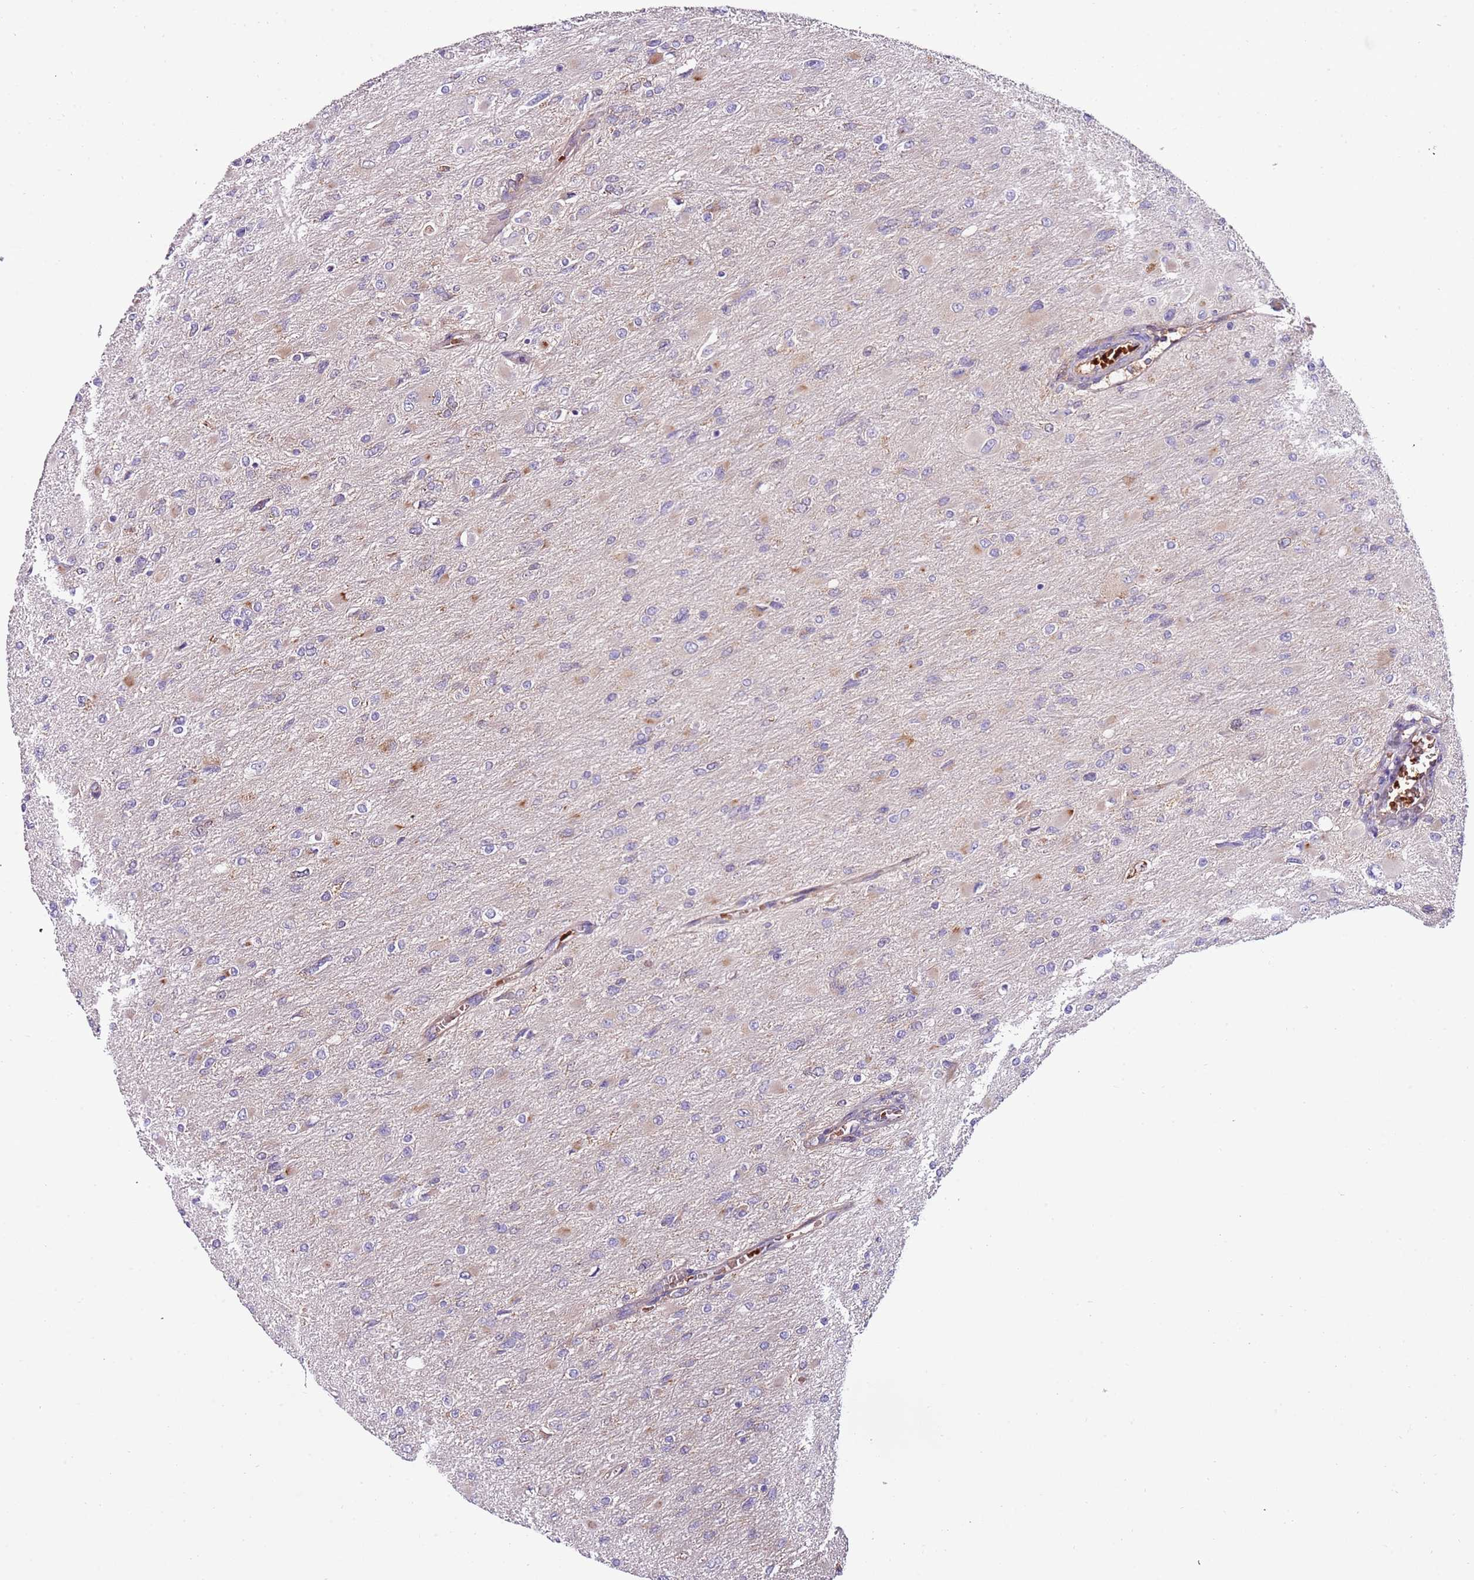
{"staining": {"intensity": "weak", "quantity": "<25%", "location": "cytoplasmic/membranous"}, "tissue": "glioma", "cell_type": "Tumor cells", "image_type": "cancer", "snomed": [{"axis": "morphology", "description": "Glioma, malignant, High grade"}, {"axis": "topography", "description": "Cerebral cortex"}], "caption": "A photomicrograph of high-grade glioma (malignant) stained for a protein shows no brown staining in tumor cells. Nuclei are stained in blue.", "gene": "VWCE", "patient": {"sex": "female", "age": 36}}